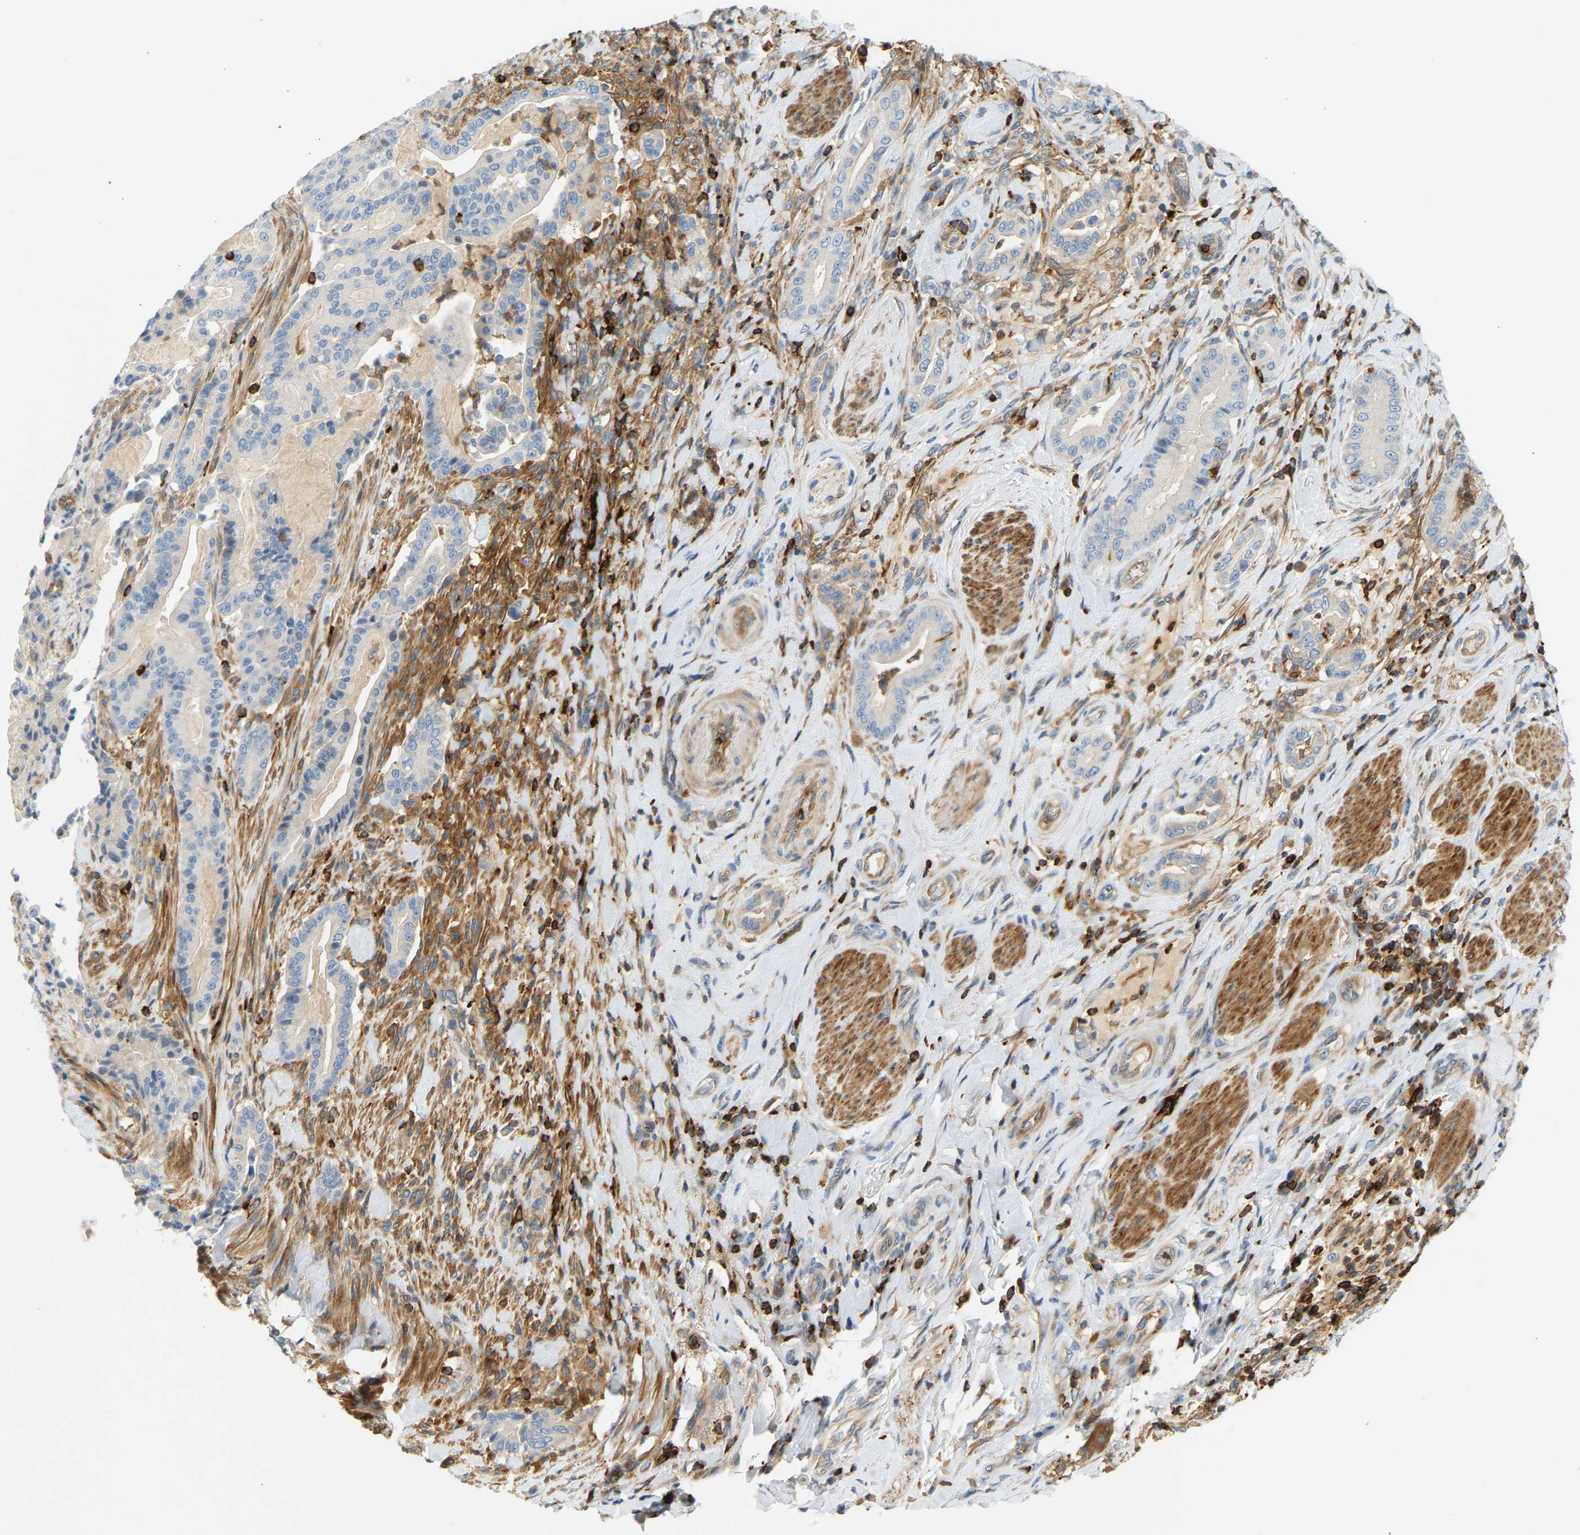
{"staining": {"intensity": "negative", "quantity": "none", "location": "none"}, "tissue": "pancreatic cancer", "cell_type": "Tumor cells", "image_type": "cancer", "snomed": [{"axis": "morphology", "description": "Normal tissue, NOS"}, {"axis": "morphology", "description": "Adenocarcinoma, NOS"}, {"axis": "topography", "description": "Pancreas"}], "caption": "Immunohistochemistry of pancreatic cancer (adenocarcinoma) displays no expression in tumor cells.", "gene": "FNBP1", "patient": {"sex": "male", "age": 63}}